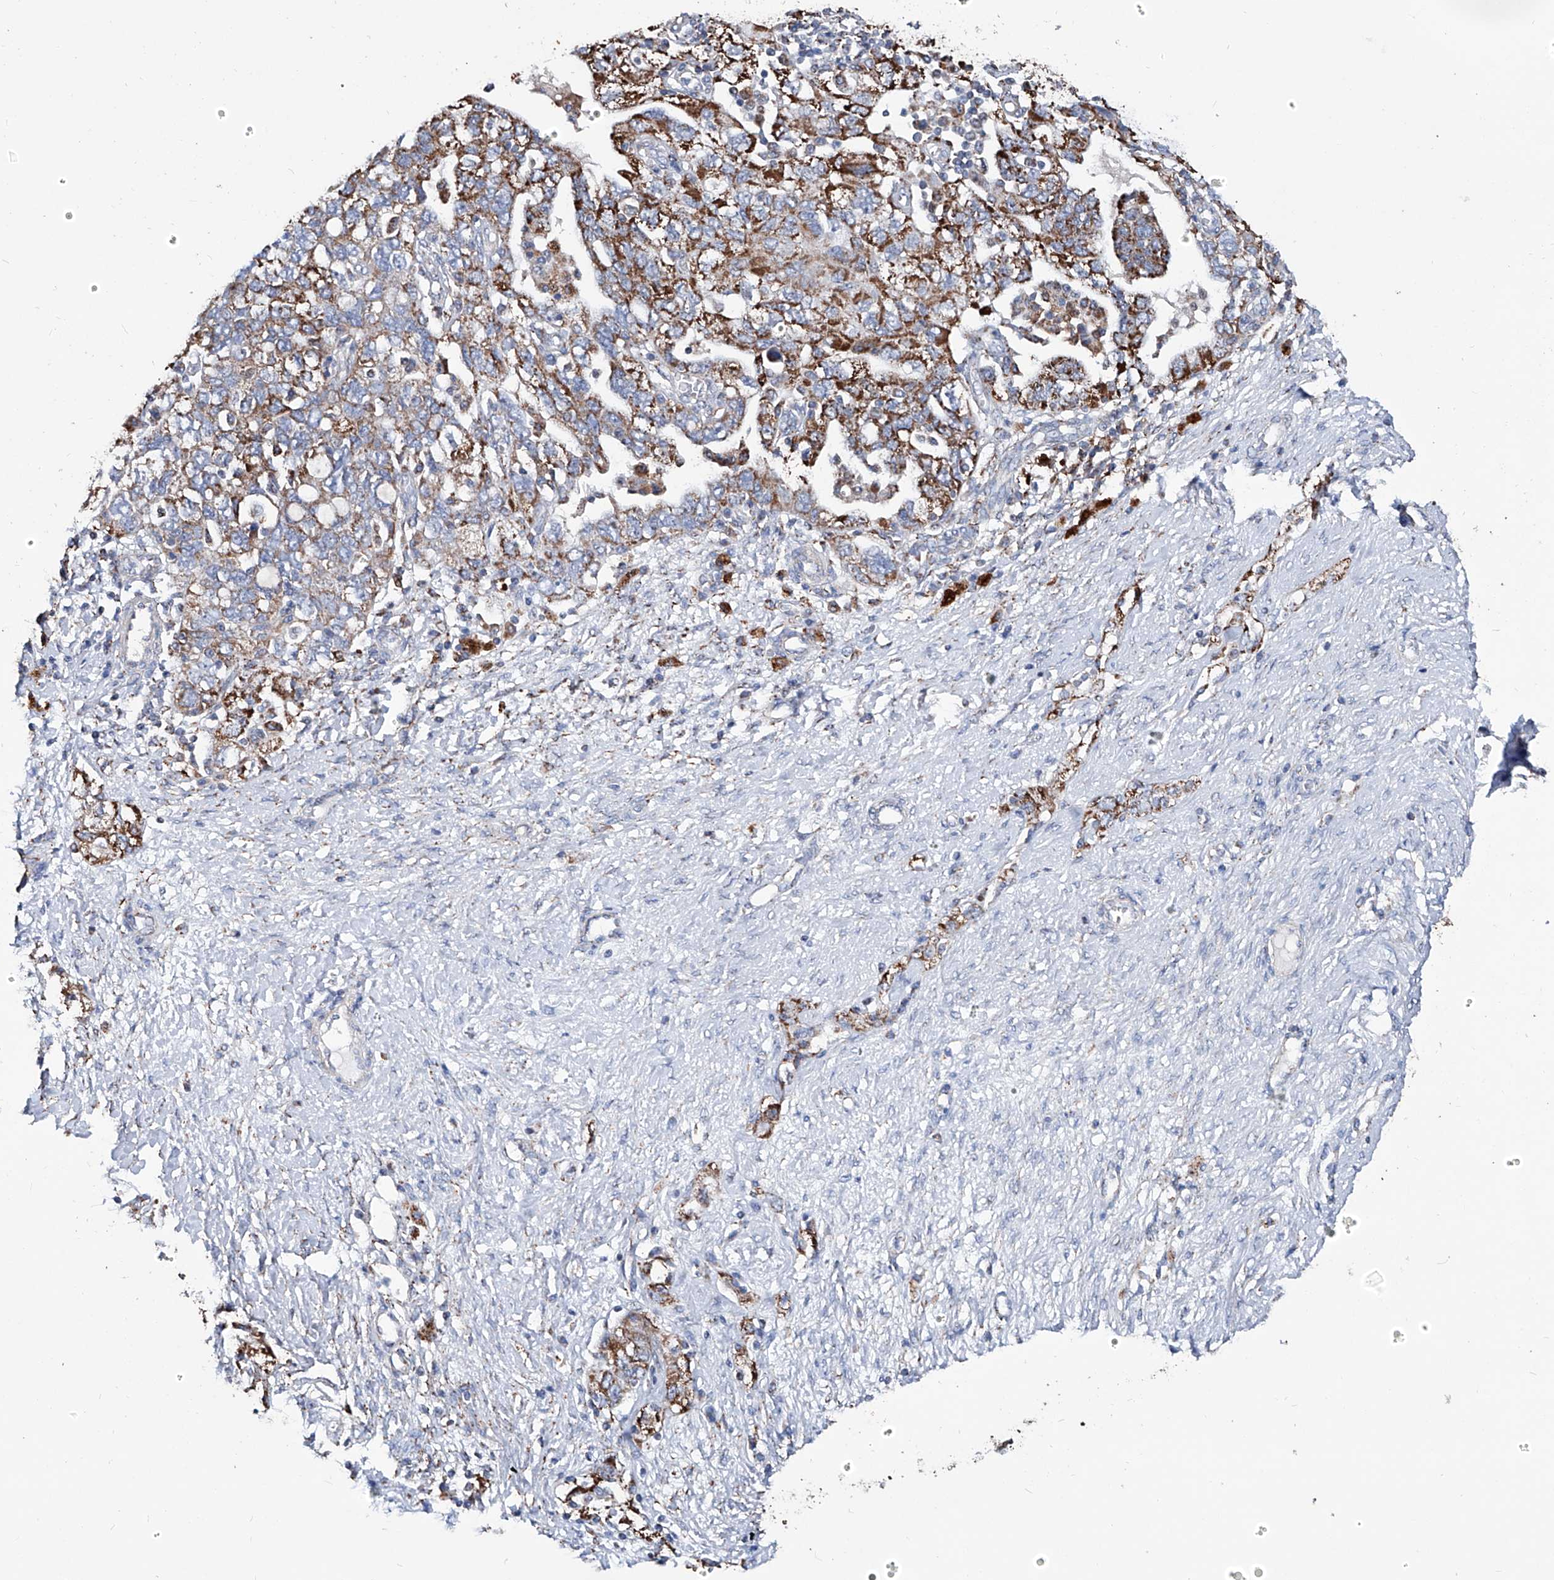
{"staining": {"intensity": "moderate", "quantity": ">75%", "location": "cytoplasmic/membranous"}, "tissue": "ovarian cancer", "cell_type": "Tumor cells", "image_type": "cancer", "snomed": [{"axis": "morphology", "description": "Carcinoma, NOS"}, {"axis": "morphology", "description": "Cystadenocarcinoma, serous, NOS"}, {"axis": "topography", "description": "Ovary"}], "caption": "Protein analysis of ovarian cancer (serous cystadenocarcinoma) tissue shows moderate cytoplasmic/membranous positivity in approximately >75% of tumor cells. (DAB (3,3'-diaminobenzidine) = brown stain, brightfield microscopy at high magnification).", "gene": "NHS", "patient": {"sex": "female", "age": 69}}